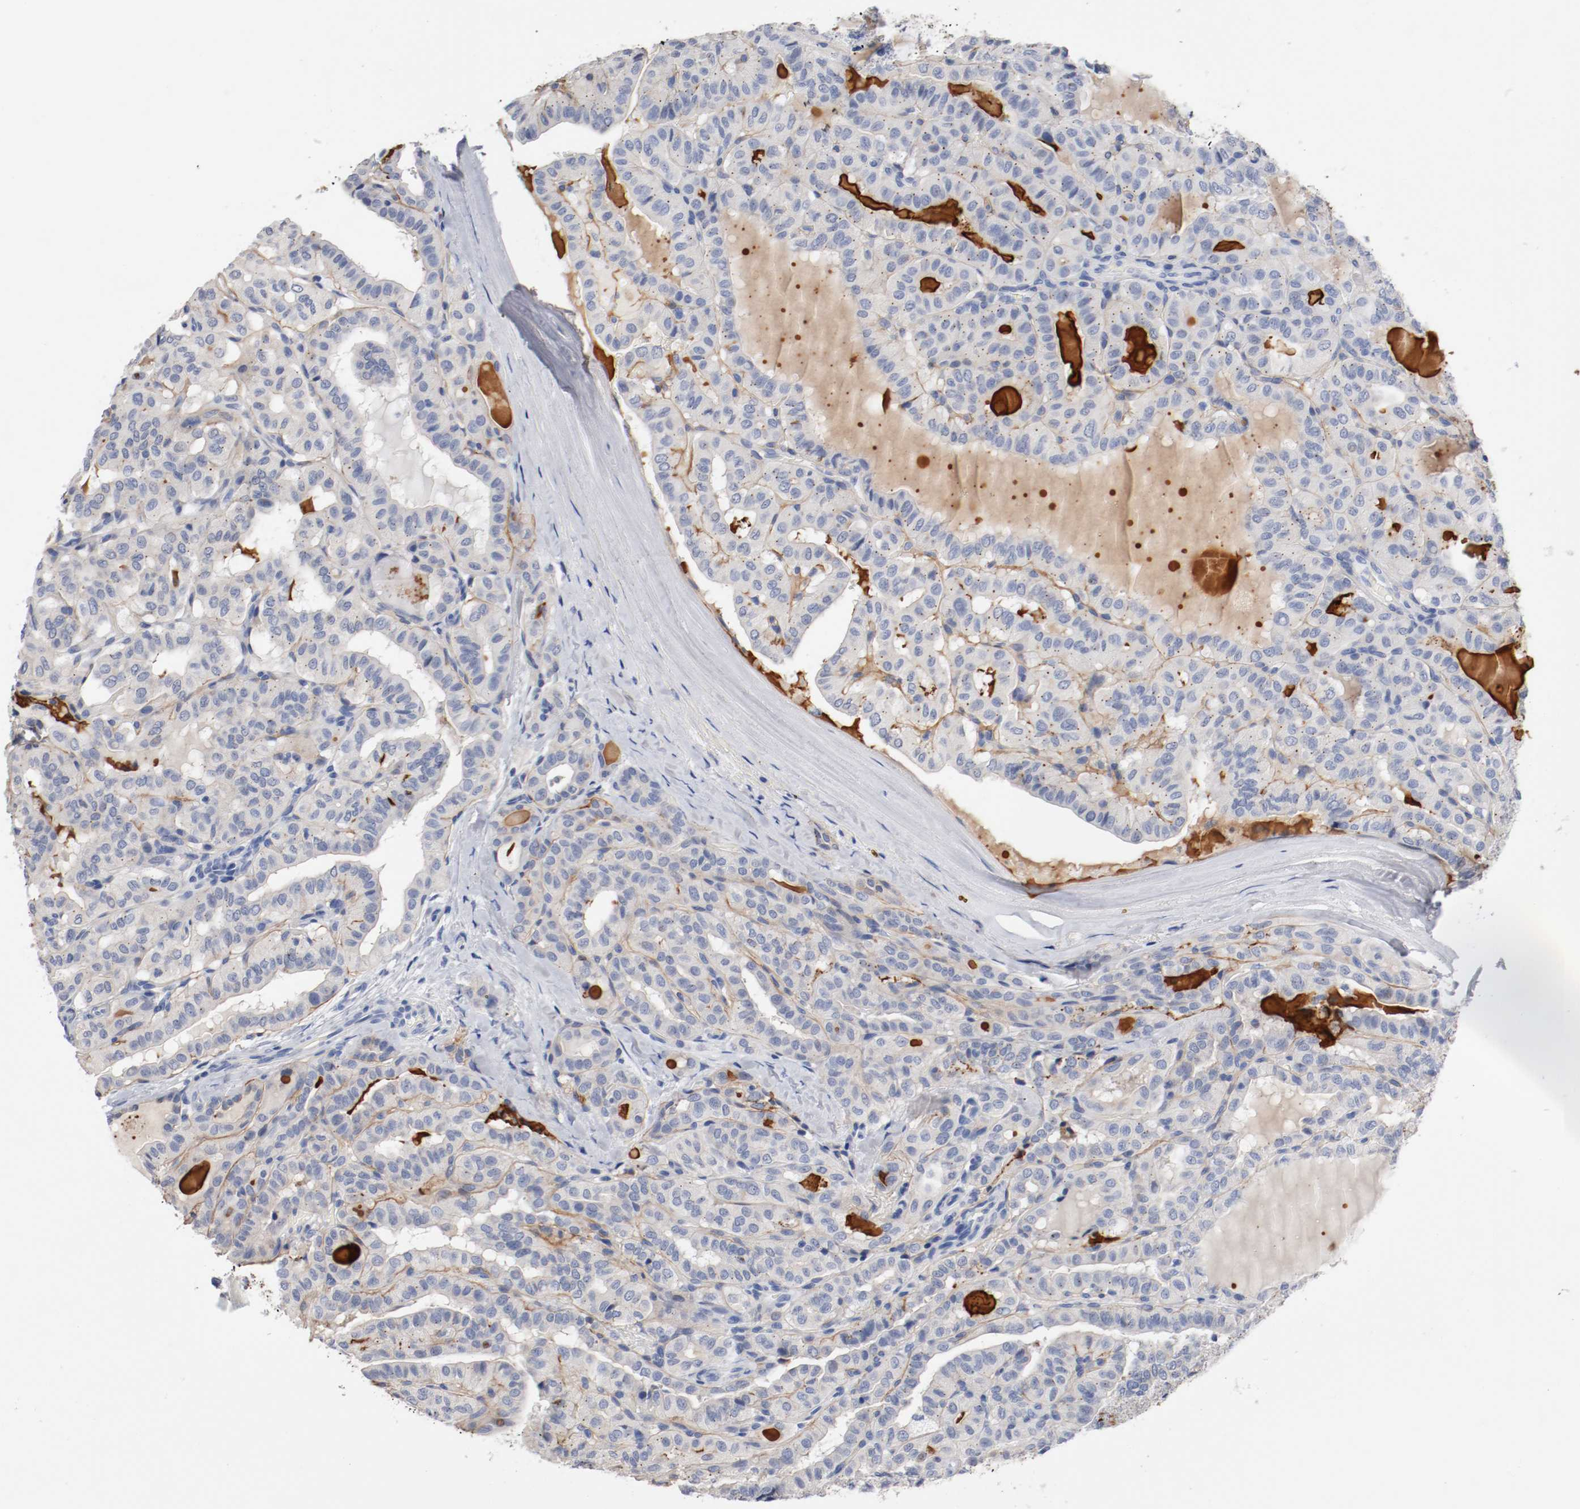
{"staining": {"intensity": "weak", "quantity": "<25%", "location": "cytoplasmic/membranous"}, "tissue": "thyroid cancer", "cell_type": "Tumor cells", "image_type": "cancer", "snomed": [{"axis": "morphology", "description": "Papillary adenocarcinoma, NOS"}, {"axis": "topography", "description": "Thyroid gland"}], "caption": "This is an IHC histopathology image of thyroid cancer. There is no positivity in tumor cells.", "gene": "TNC", "patient": {"sex": "male", "age": 77}}